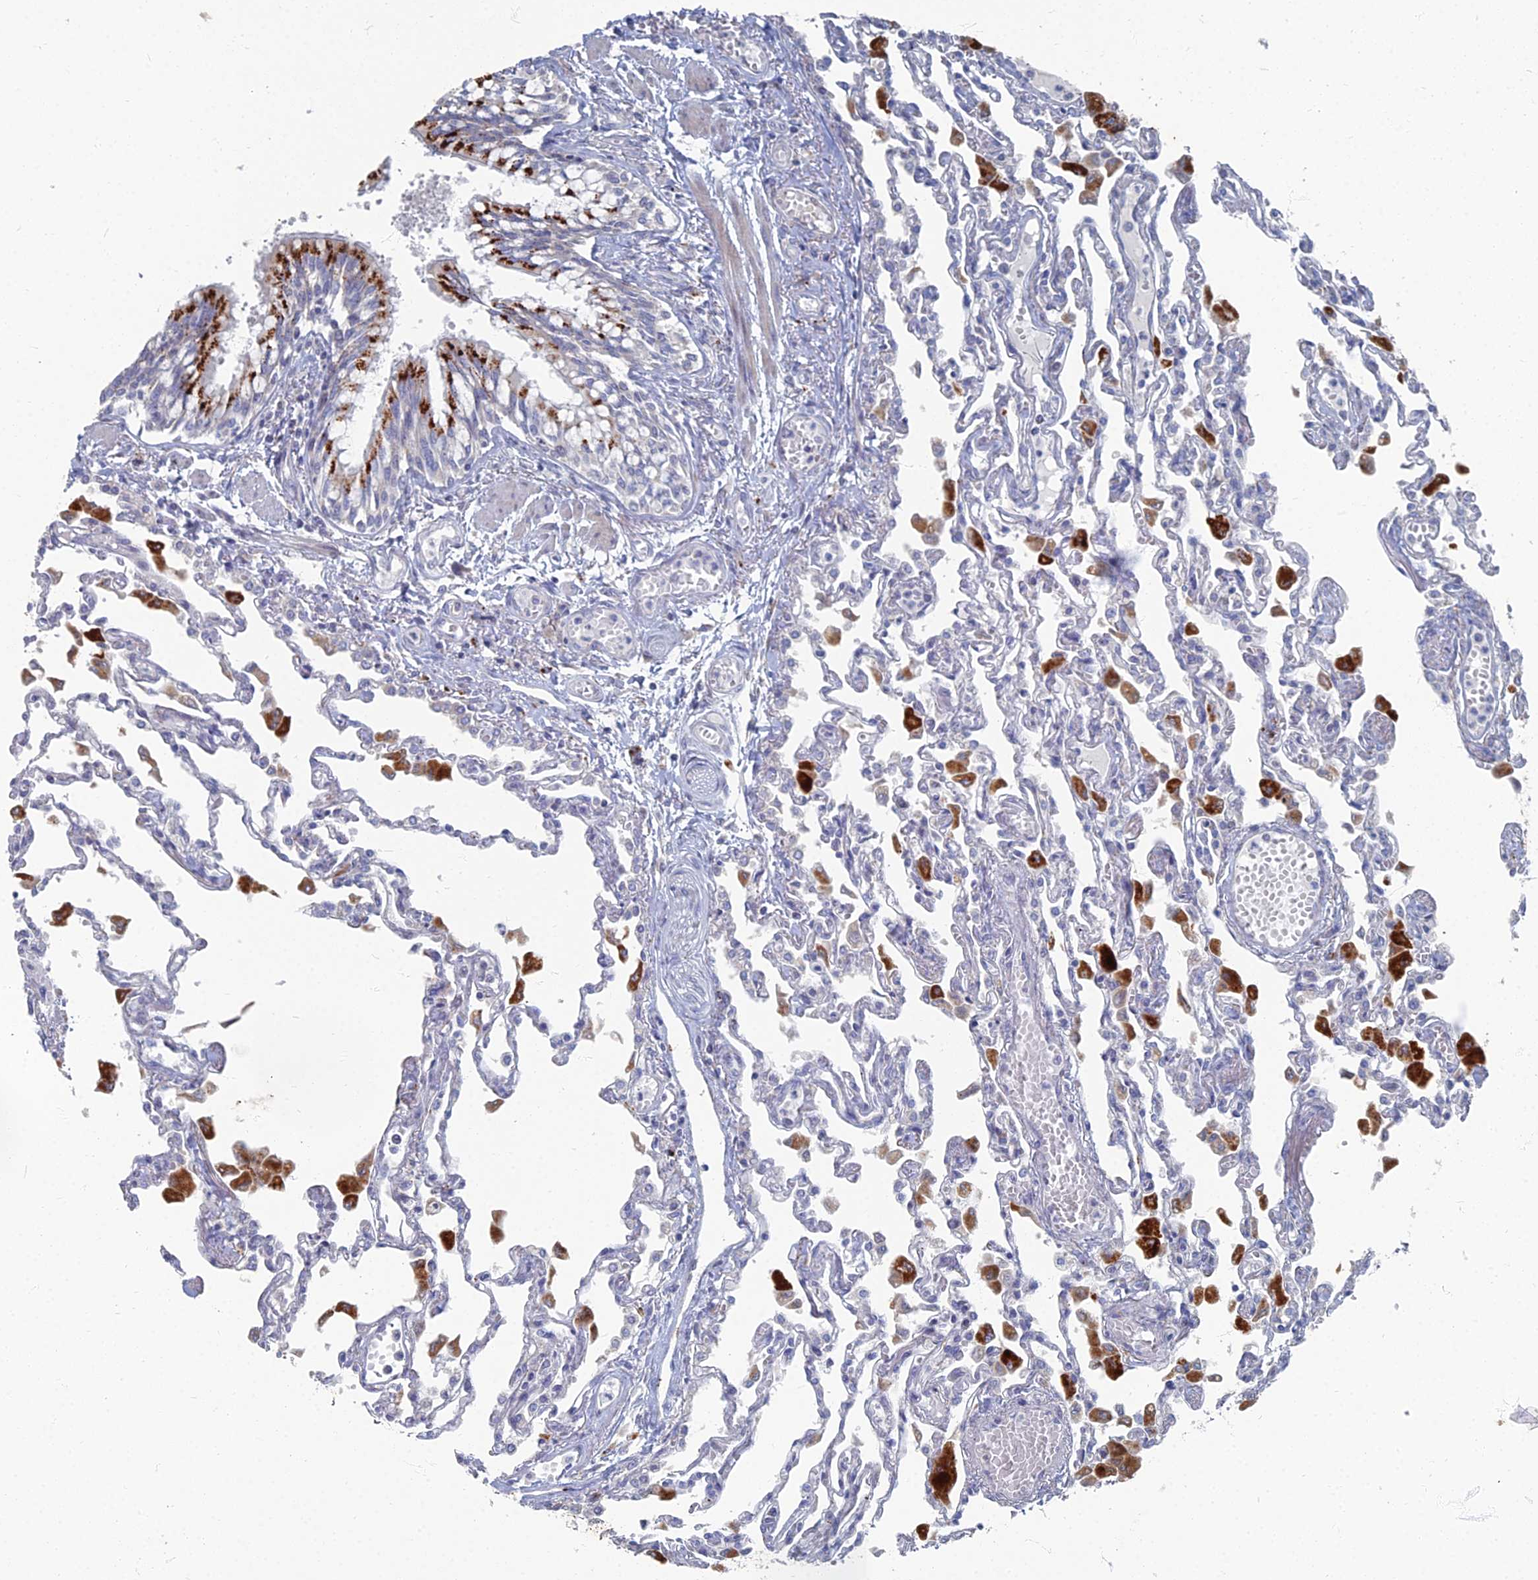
{"staining": {"intensity": "negative", "quantity": "none", "location": "none"}, "tissue": "lung", "cell_type": "Alveolar cells", "image_type": "normal", "snomed": [{"axis": "morphology", "description": "Normal tissue, NOS"}, {"axis": "topography", "description": "Bronchus"}, {"axis": "topography", "description": "Lung"}], "caption": "Lung stained for a protein using immunohistochemistry demonstrates no expression alveolar cells.", "gene": "TMEM128", "patient": {"sex": "female", "age": 49}}